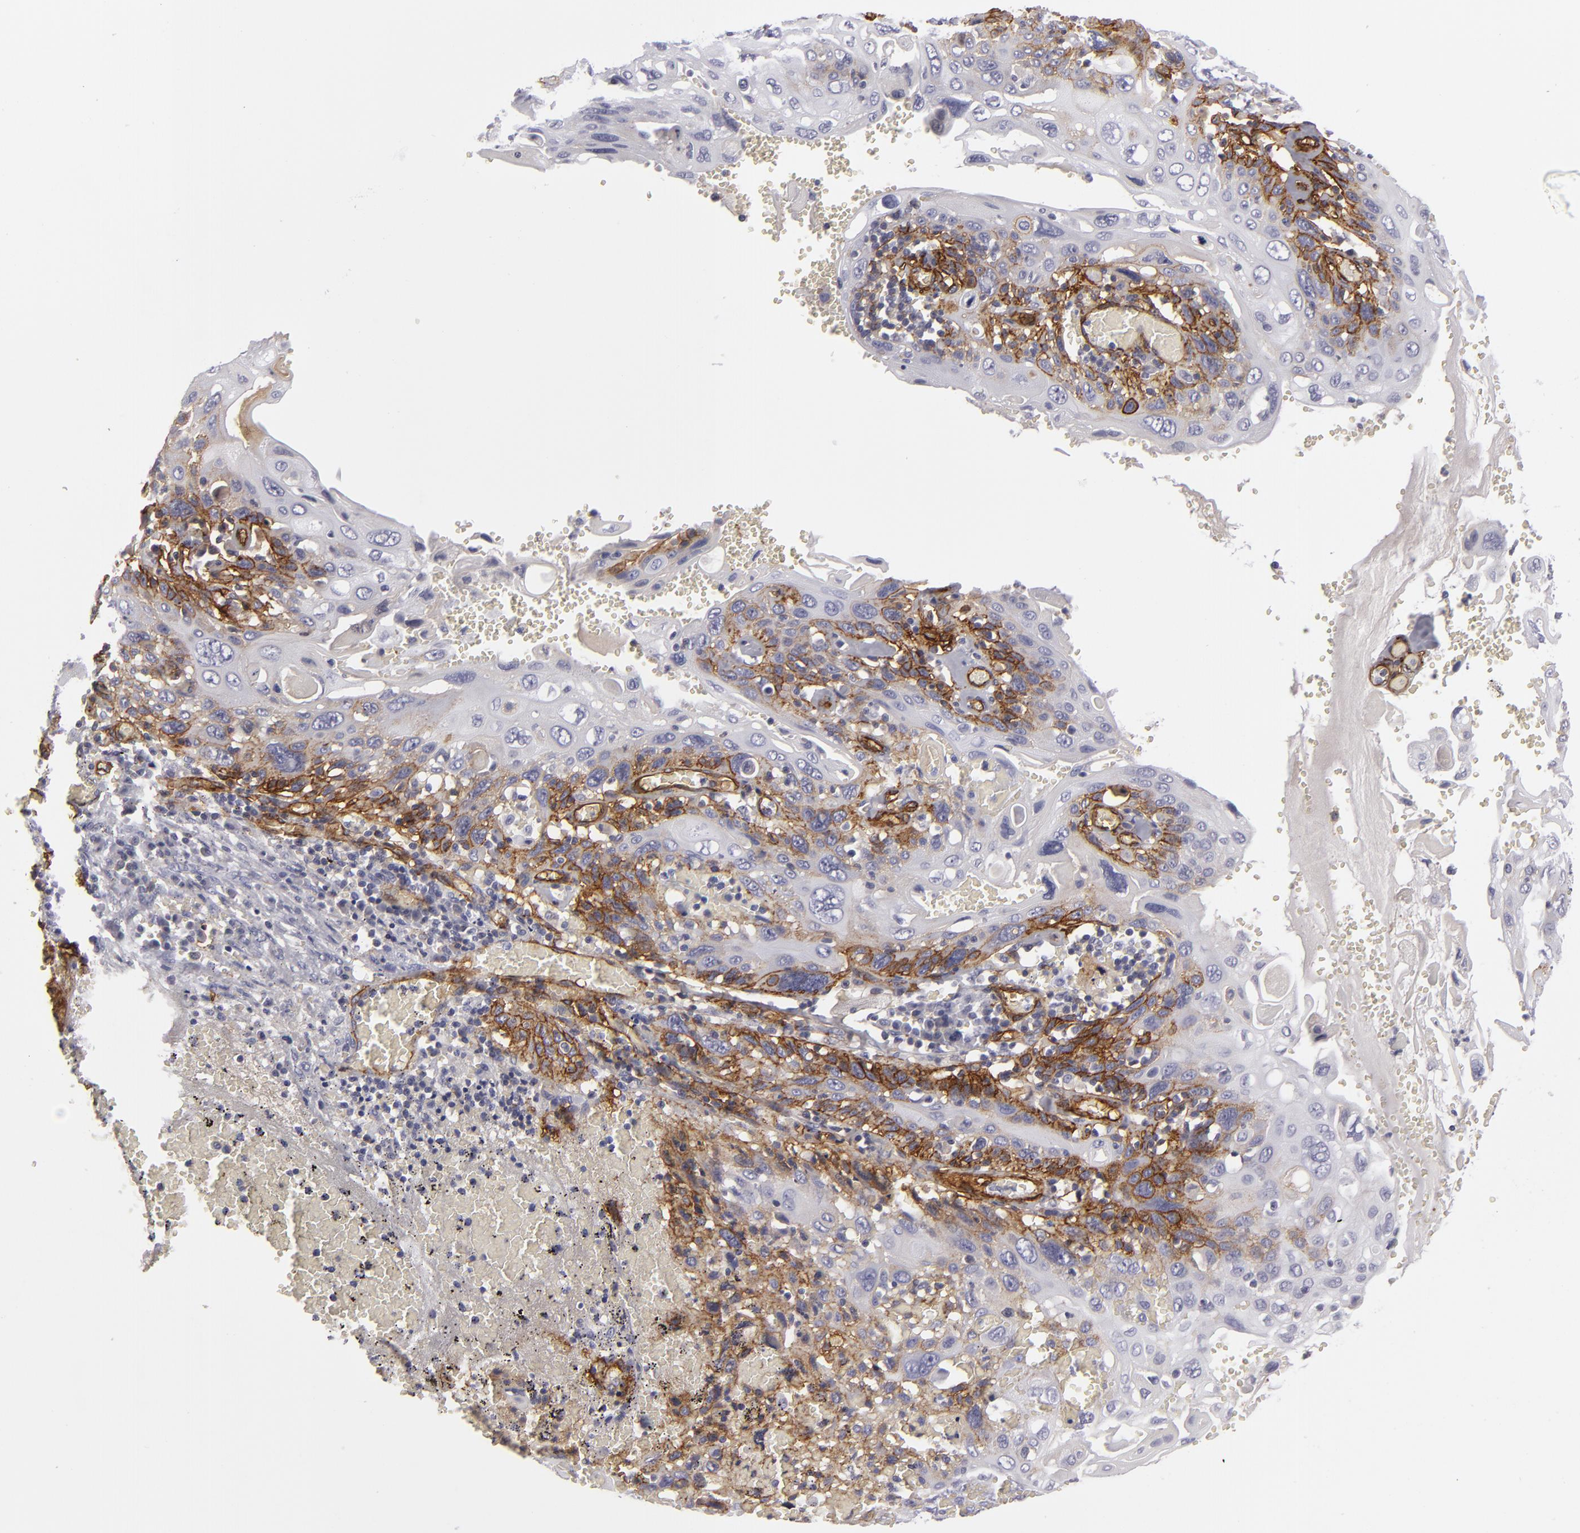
{"staining": {"intensity": "moderate", "quantity": "25%-75%", "location": "cytoplasmic/membranous"}, "tissue": "cervical cancer", "cell_type": "Tumor cells", "image_type": "cancer", "snomed": [{"axis": "morphology", "description": "Squamous cell carcinoma, NOS"}, {"axis": "topography", "description": "Cervix"}], "caption": "Squamous cell carcinoma (cervical) was stained to show a protein in brown. There is medium levels of moderate cytoplasmic/membranous staining in approximately 25%-75% of tumor cells.", "gene": "MCAM", "patient": {"sex": "female", "age": 54}}